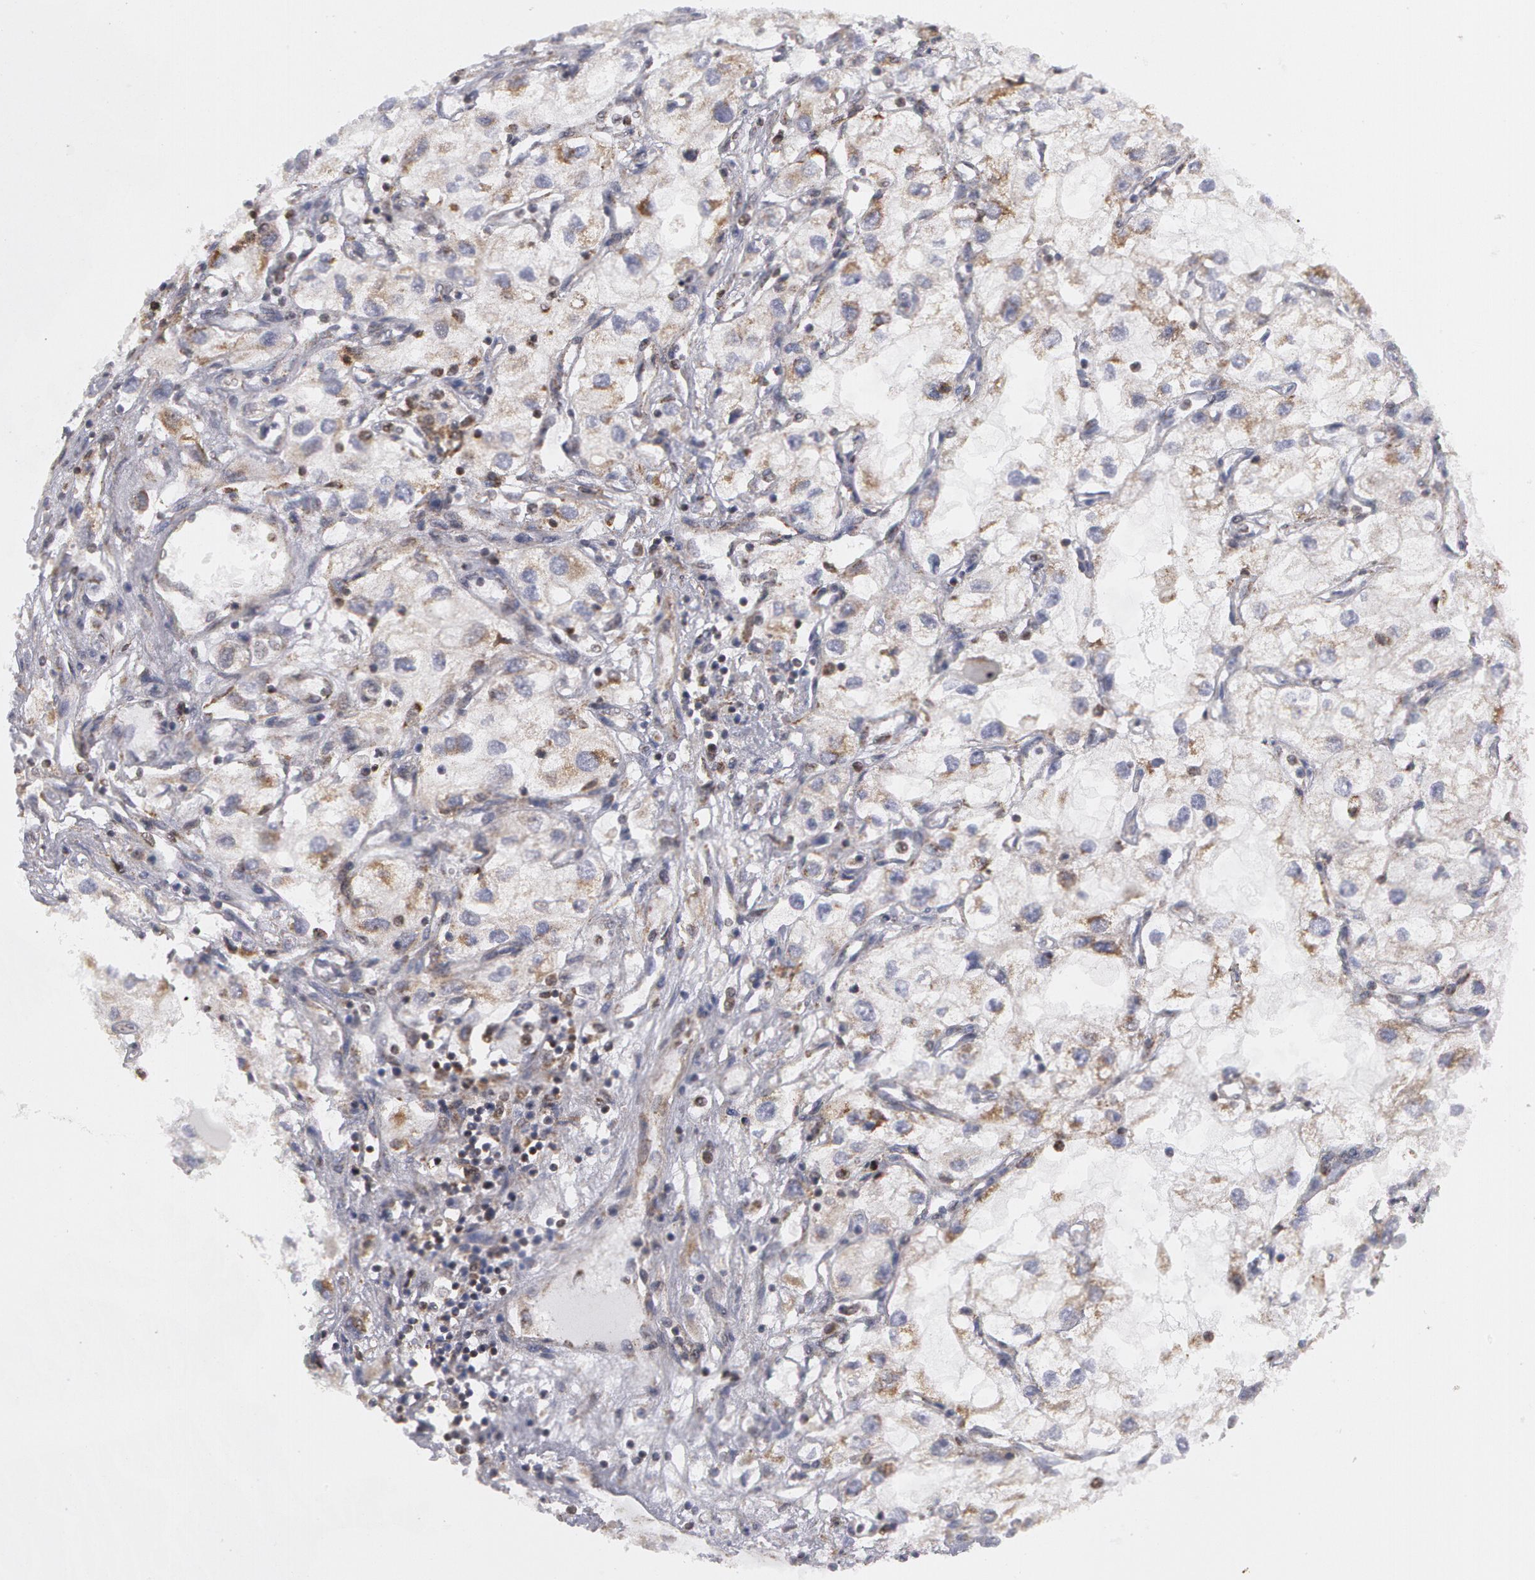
{"staining": {"intensity": "weak", "quantity": "<25%", "location": "cytoplasmic/membranous"}, "tissue": "renal cancer", "cell_type": "Tumor cells", "image_type": "cancer", "snomed": [{"axis": "morphology", "description": "Adenocarcinoma, NOS"}, {"axis": "topography", "description": "Kidney"}], "caption": "Immunohistochemistry (IHC) micrograph of neoplastic tissue: renal cancer (adenocarcinoma) stained with DAB (3,3'-diaminobenzidine) demonstrates no significant protein expression in tumor cells. (DAB (3,3'-diaminobenzidine) immunohistochemistry (IHC) visualized using brightfield microscopy, high magnification).", "gene": "ERBB2", "patient": {"sex": "male", "age": 57}}